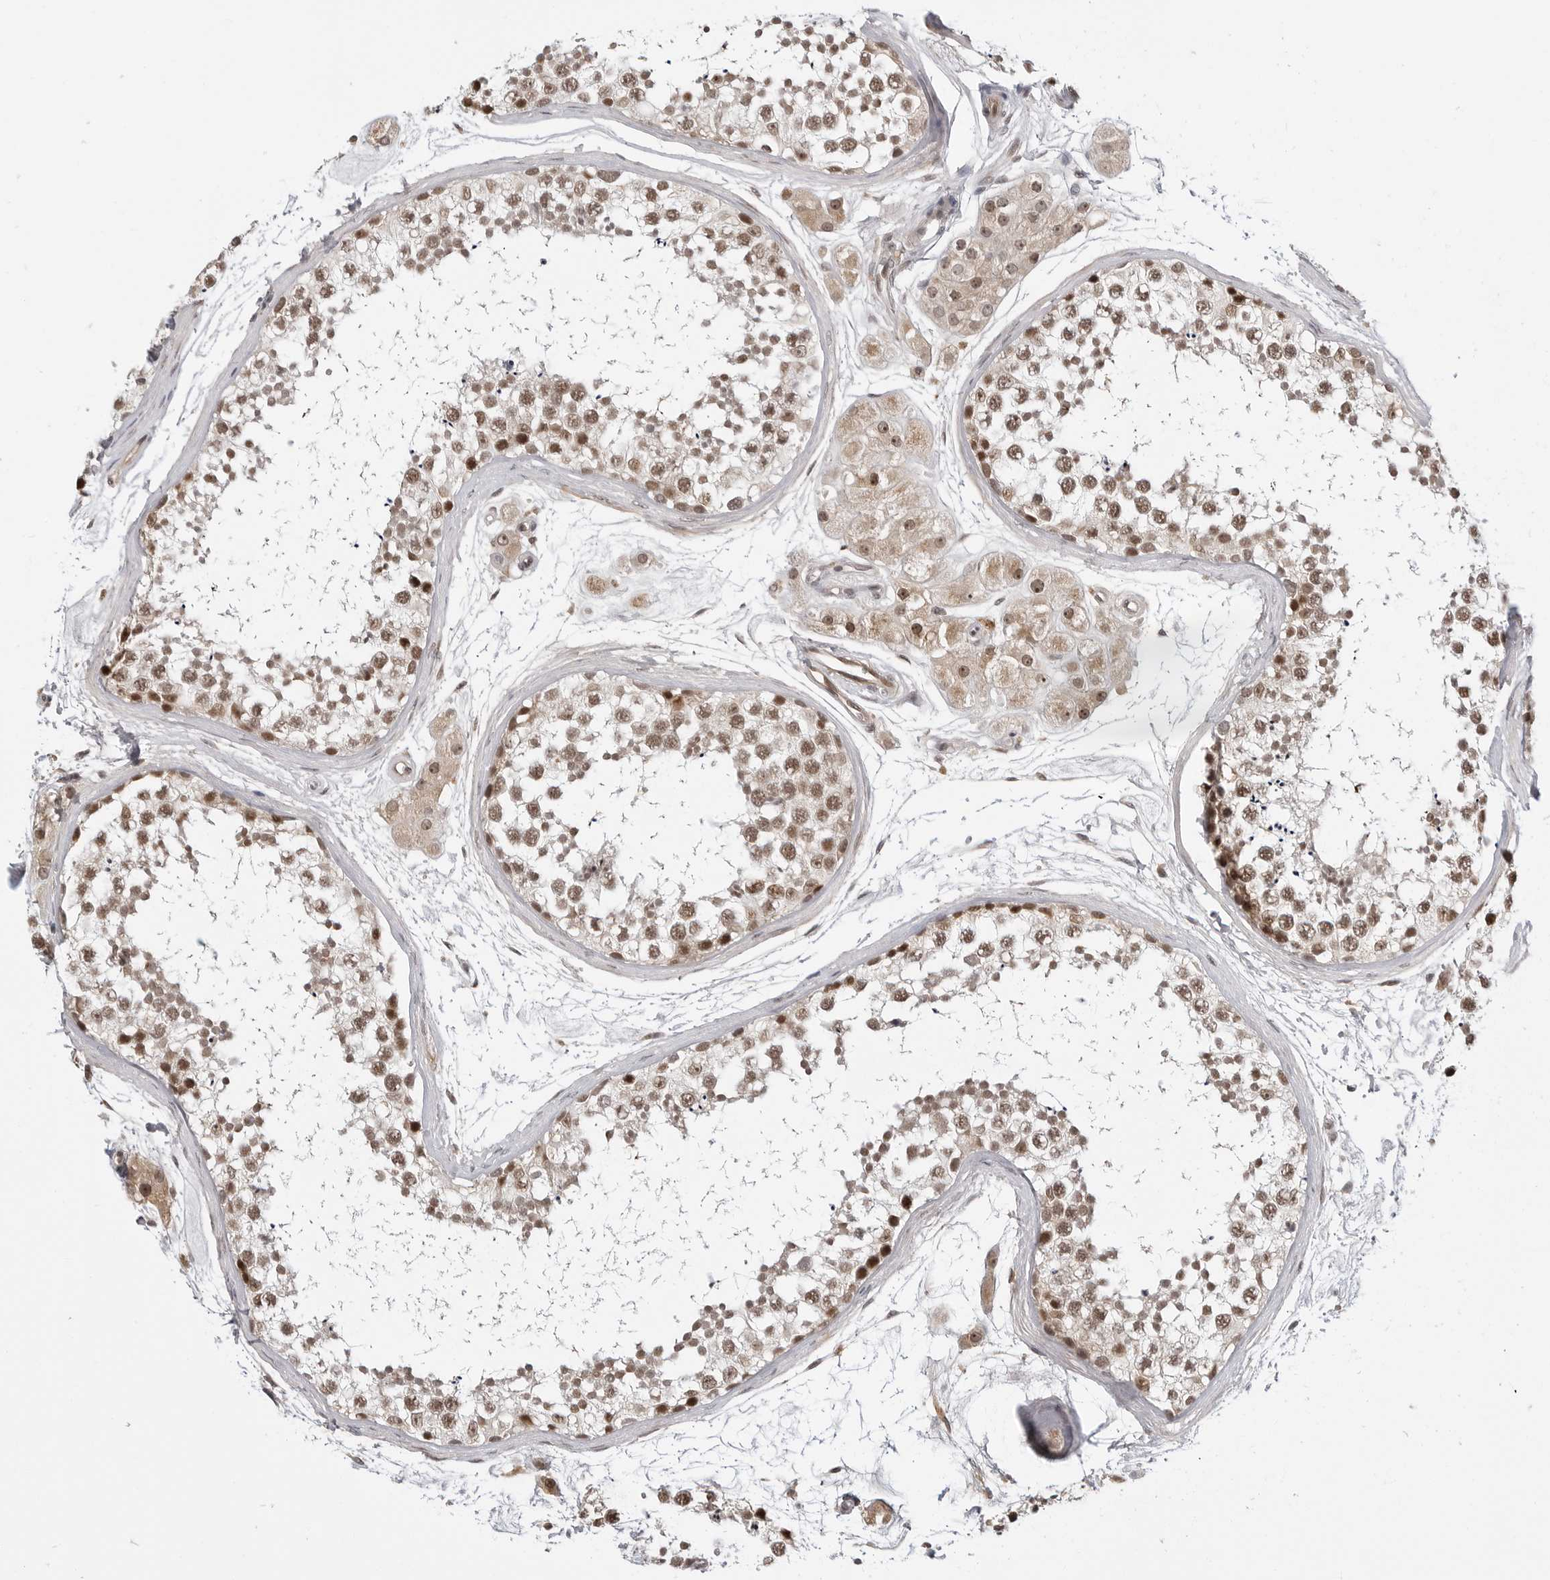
{"staining": {"intensity": "moderate", "quantity": ">75%", "location": "nuclear"}, "tissue": "testis", "cell_type": "Cells in seminiferous ducts", "image_type": "normal", "snomed": [{"axis": "morphology", "description": "Normal tissue, NOS"}, {"axis": "topography", "description": "Testis"}], "caption": "Immunohistochemistry of normal testis shows medium levels of moderate nuclear positivity in approximately >75% of cells in seminiferous ducts. The protein is shown in brown color, while the nuclei are stained blue.", "gene": "C8orf33", "patient": {"sex": "male", "age": 56}}